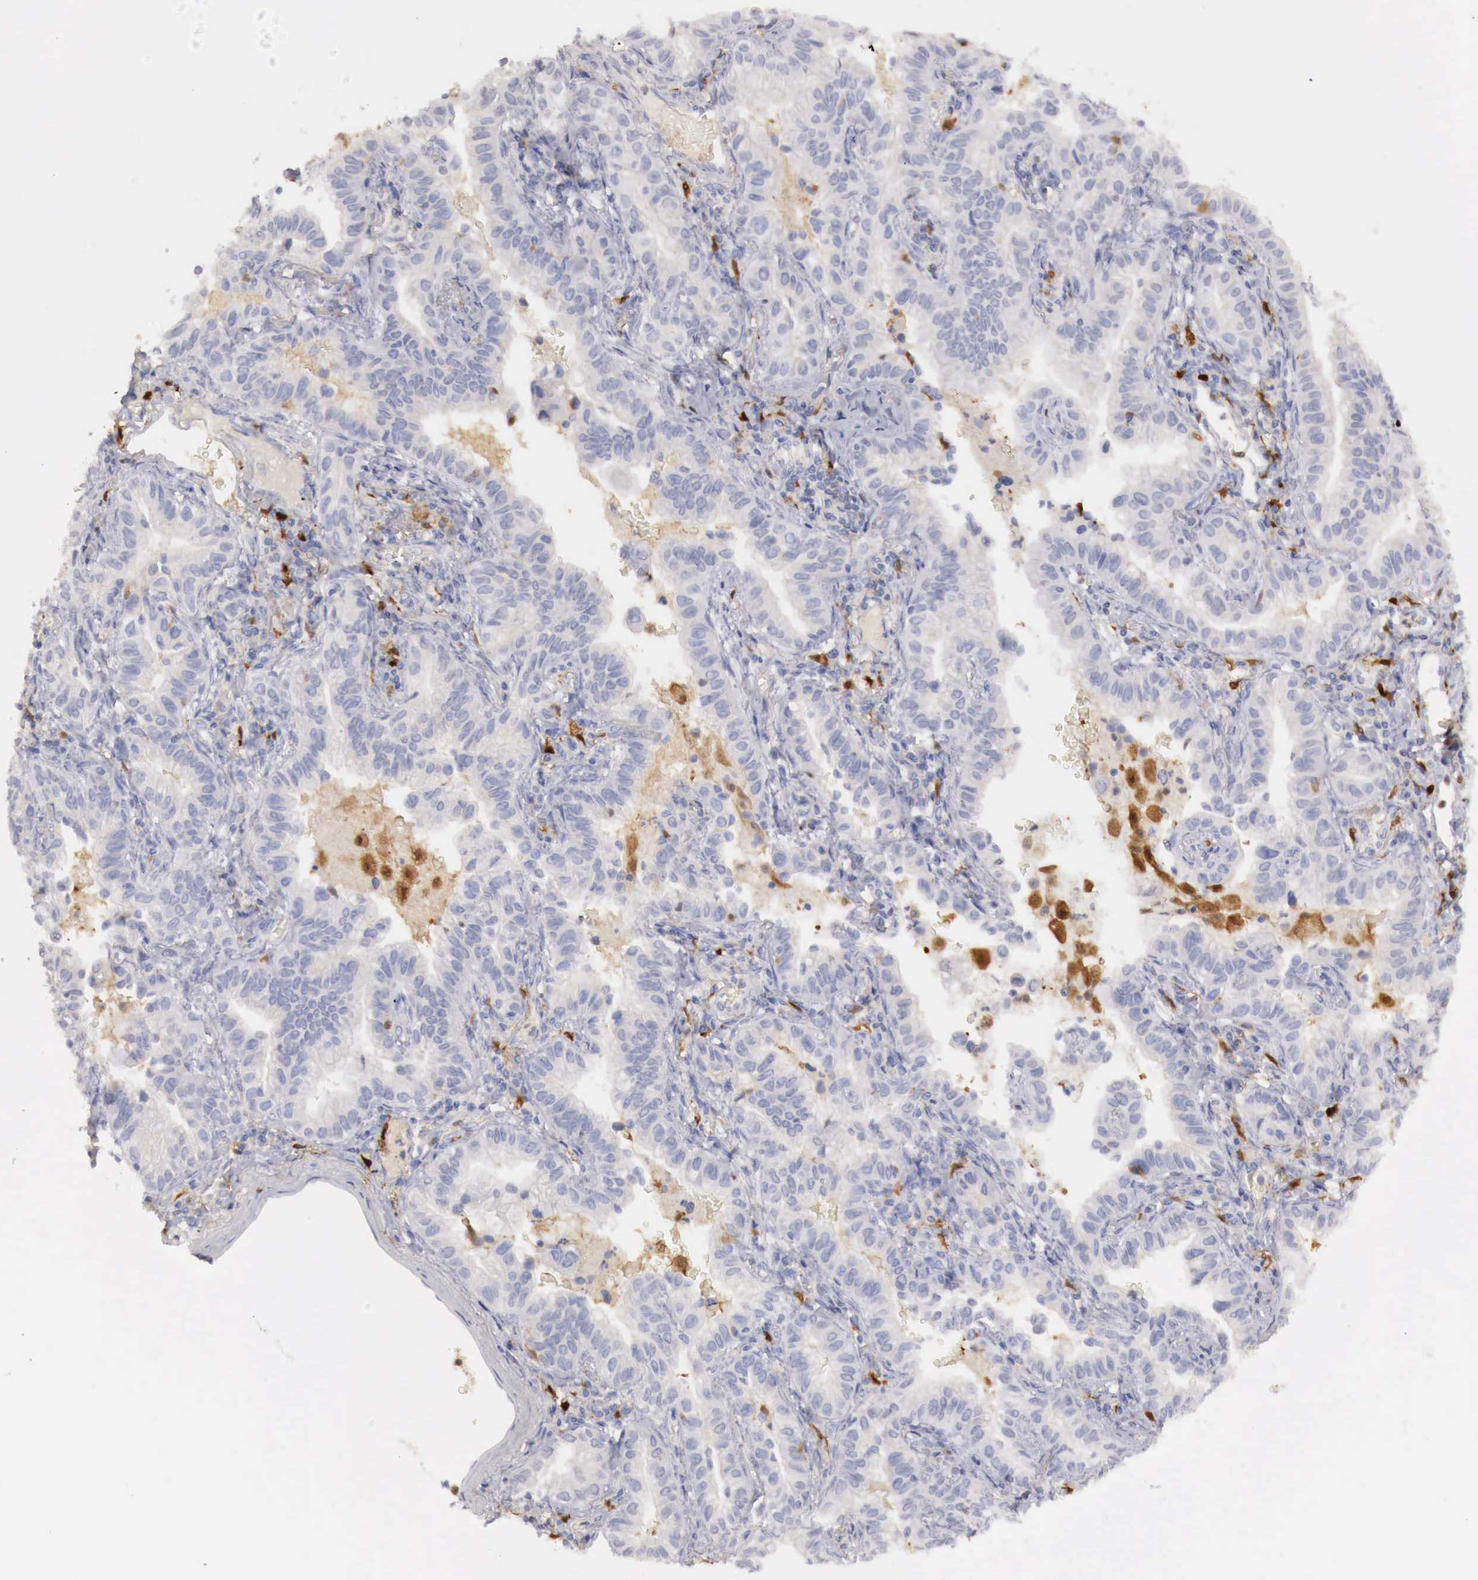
{"staining": {"intensity": "negative", "quantity": "none", "location": "none"}, "tissue": "lung cancer", "cell_type": "Tumor cells", "image_type": "cancer", "snomed": [{"axis": "morphology", "description": "Adenocarcinoma, NOS"}, {"axis": "topography", "description": "Lung"}], "caption": "This is an immunohistochemistry micrograph of human lung adenocarcinoma. There is no staining in tumor cells.", "gene": "RENBP", "patient": {"sex": "female", "age": 50}}